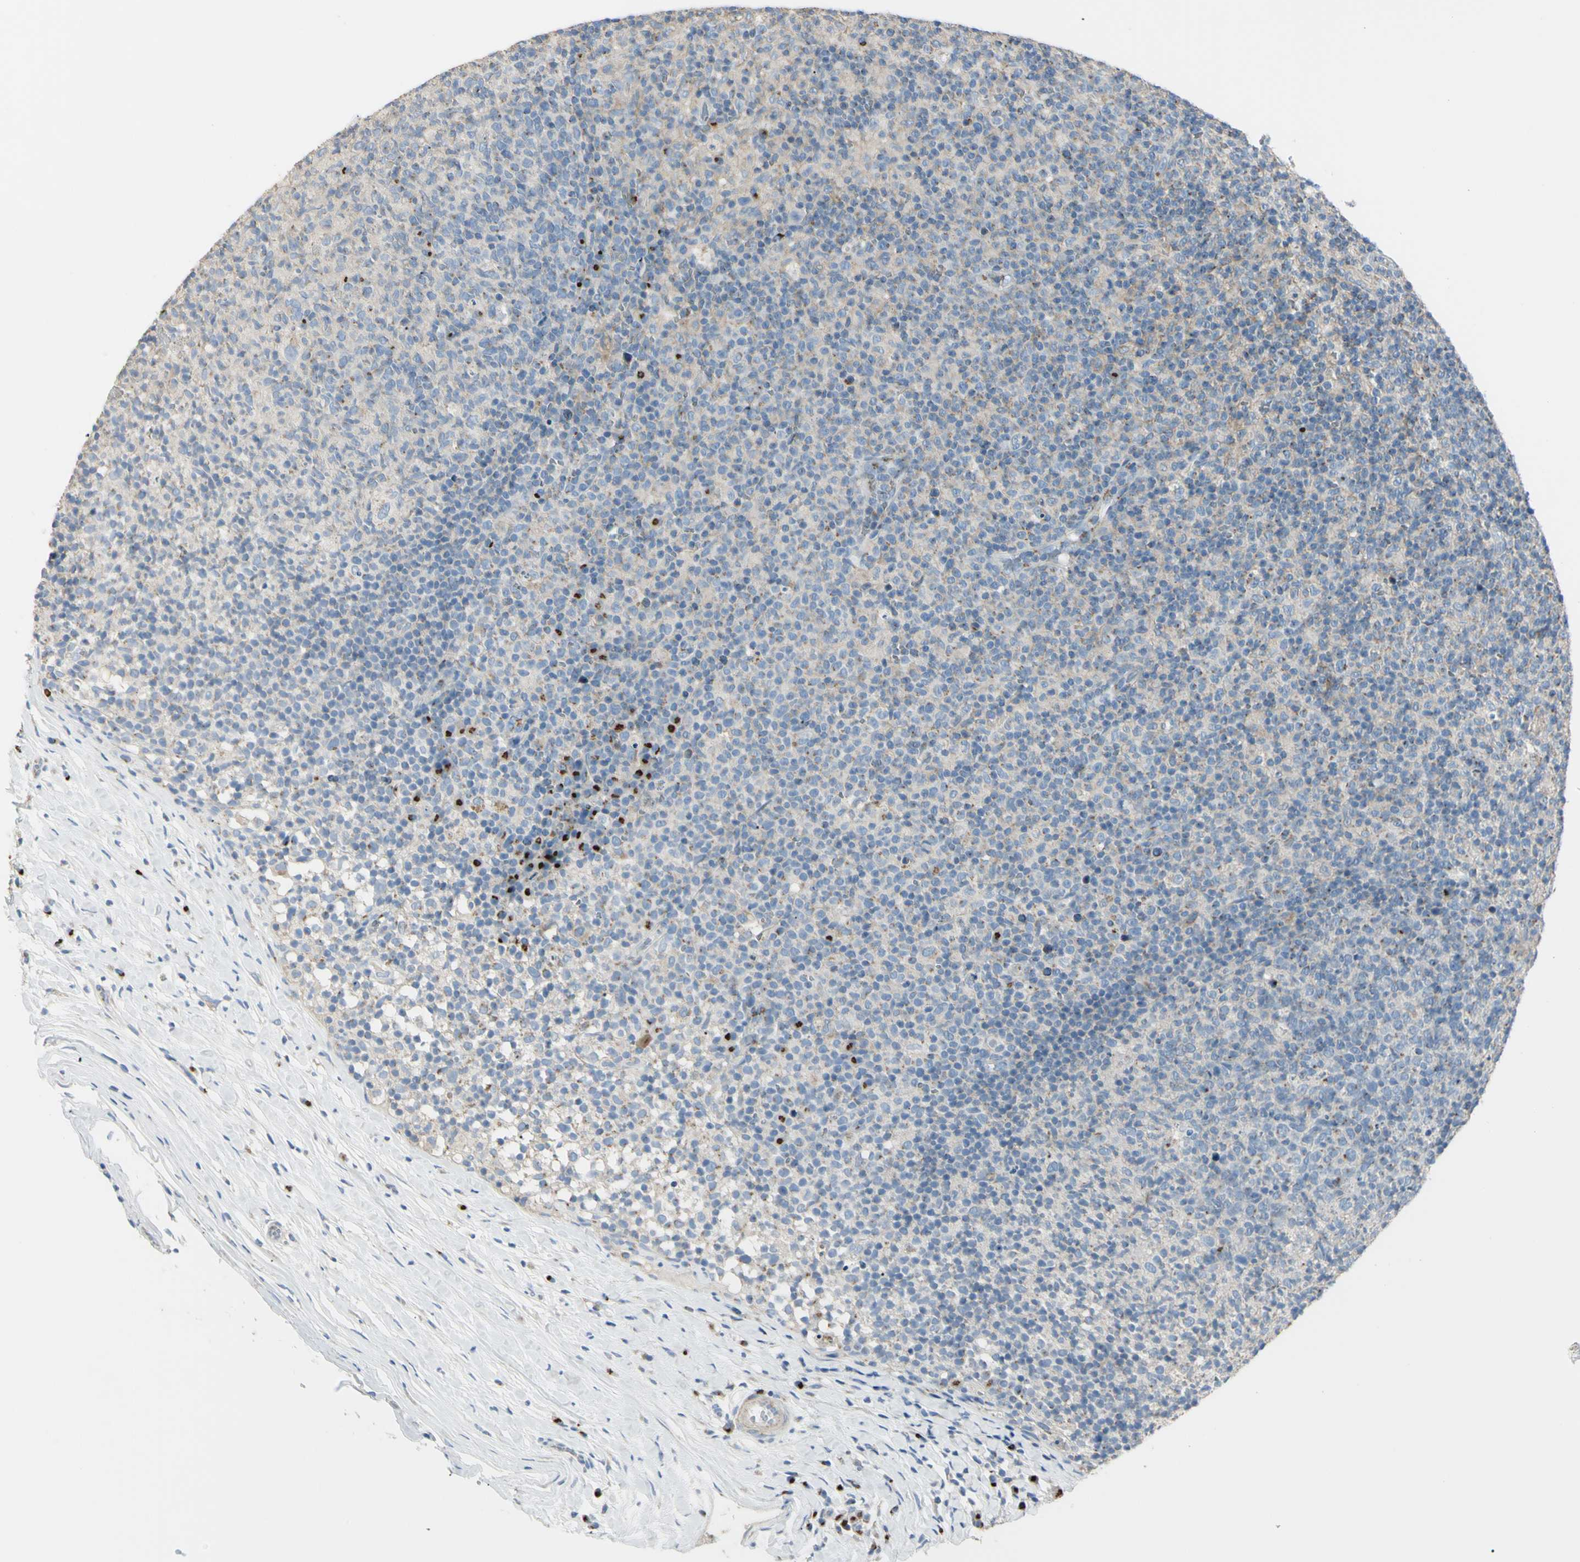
{"staining": {"intensity": "weak", "quantity": "<25%", "location": "cytoplasmic/membranous"}, "tissue": "lymph node", "cell_type": "Germinal center cells", "image_type": "normal", "snomed": [{"axis": "morphology", "description": "Normal tissue, NOS"}, {"axis": "morphology", "description": "Inflammation, NOS"}, {"axis": "topography", "description": "Lymph node"}], "caption": "IHC of benign human lymph node reveals no positivity in germinal center cells. (Brightfield microscopy of DAB (3,3'-diaminobenzidine) immunohistochemistry at high magnification).", "gene": "B4GALT3", "patient": {"sex": "male", "age": 55}}